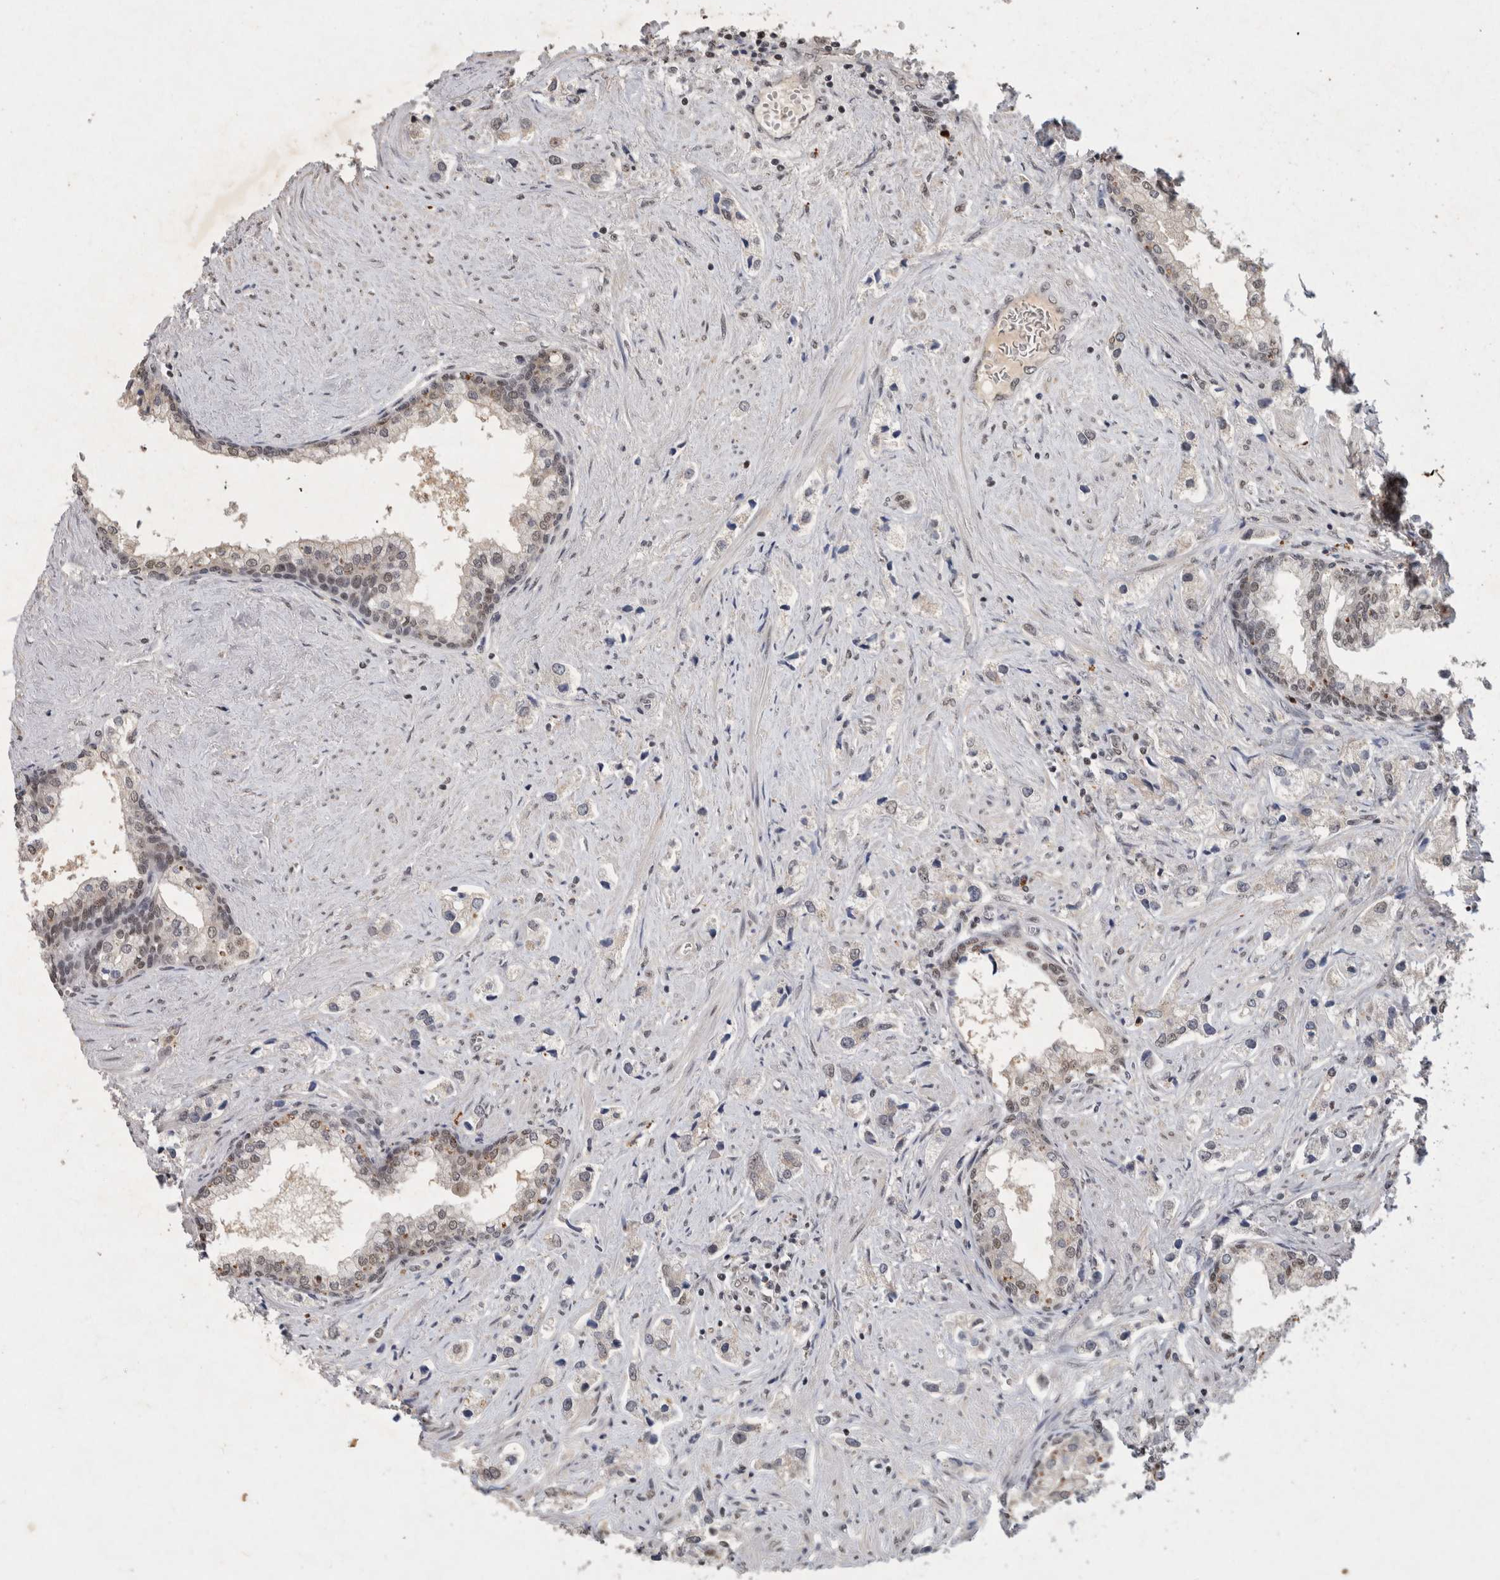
{"staining": {"intensity": "negative", "quantity": "none", "location": "none"}, "tissue": "prostate cancer", "cell_type": "Tumor cells", "image_type": "cancer", "snomed": [{"axis": "morphology", "description": "Adenocarcinoma, High grade"}, {"axis": "topography", "description": "Prostate"}], "caption": "The histopathology image reveals no significant staining in tumor cells of prostate high-grade adenocarcinoma. (Stains: DAB (3,3'-diaminobenzidine) immunohistochemistry with hematoxylin counter stain, Microscopy: brightfield microscopy at high magnification).", "gene": "XRCC5", "patient": {"sex": "male", "age": 66}}